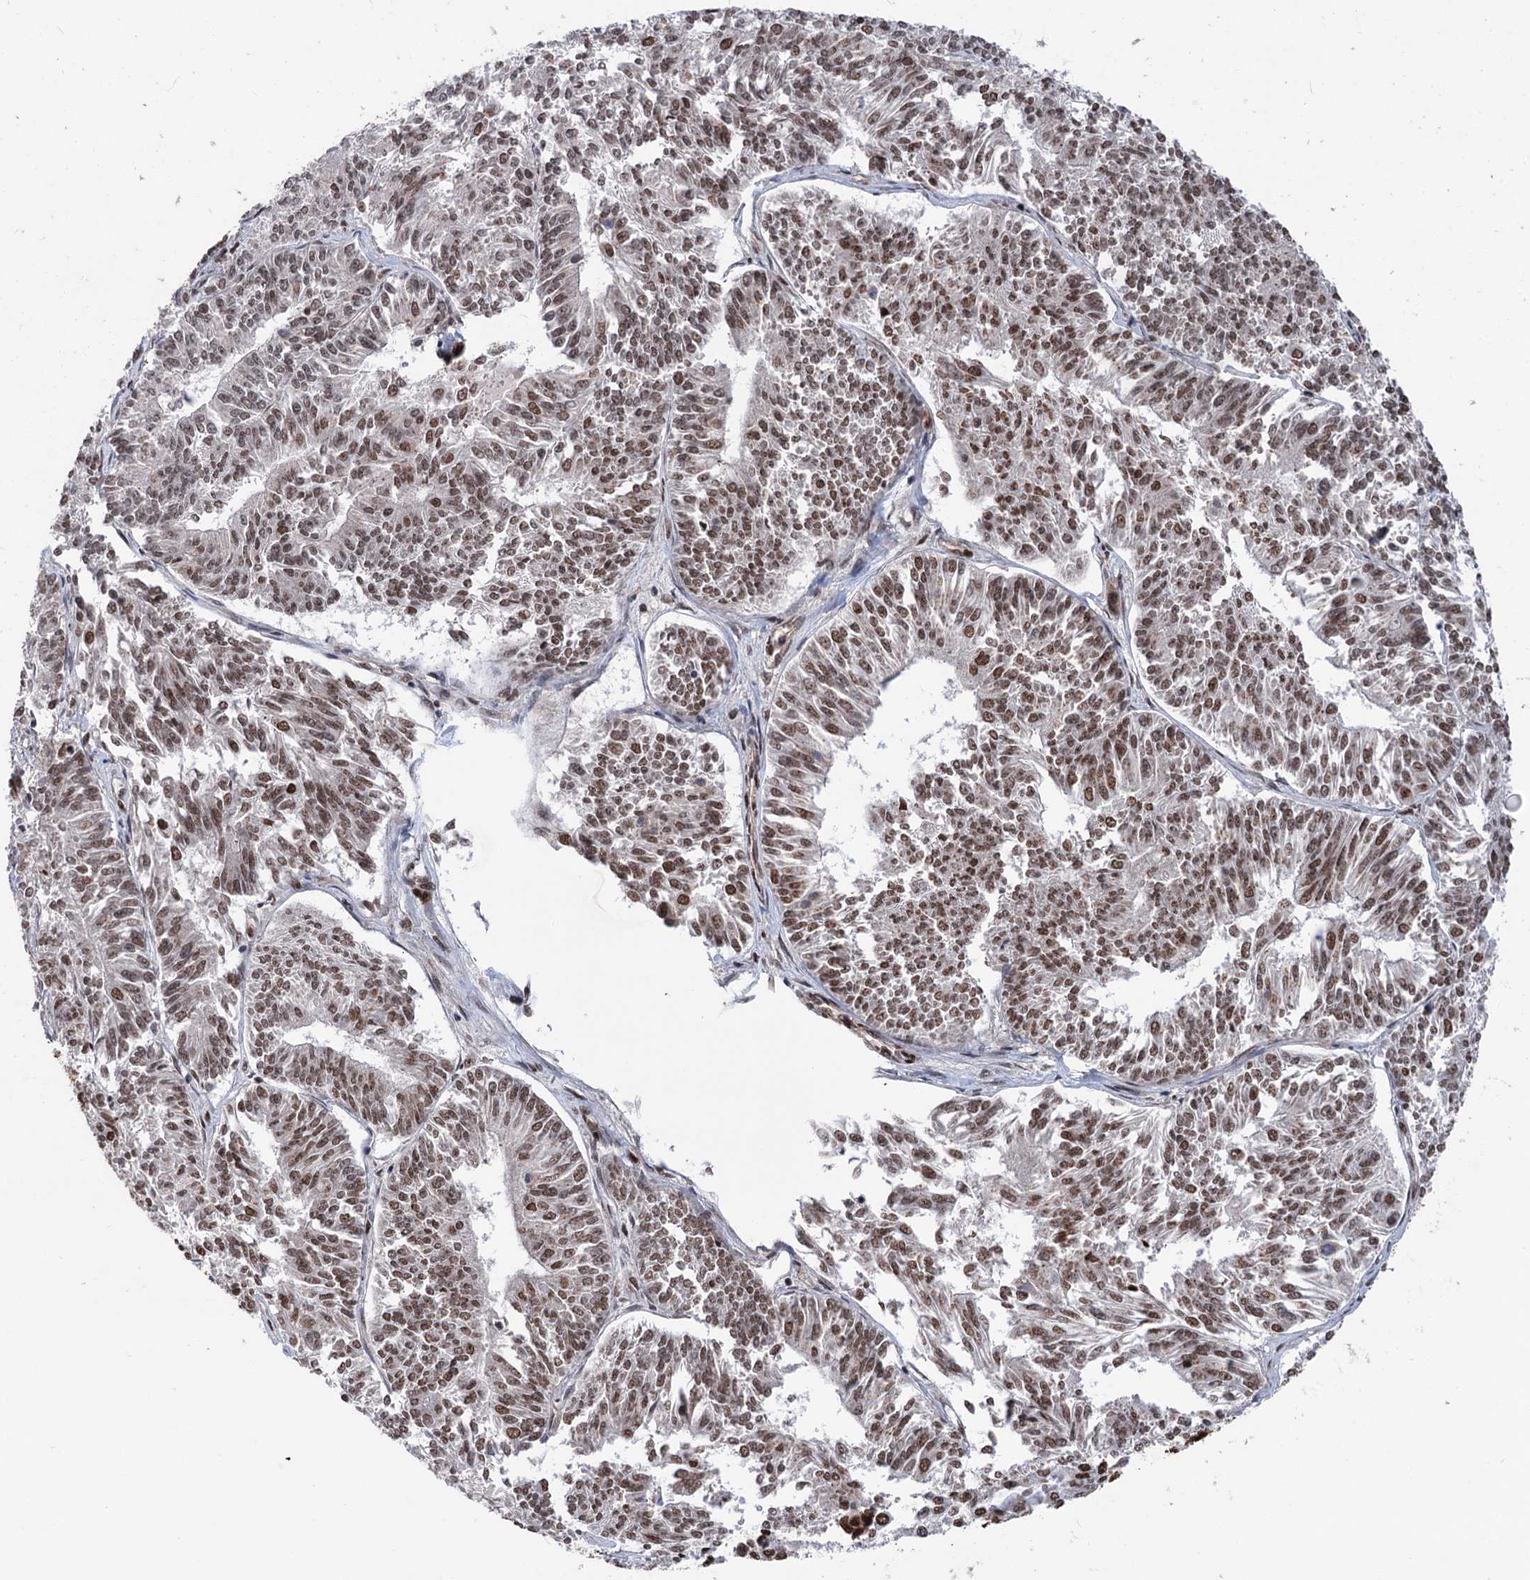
{"staining": {"intensity": "moderate", "quantity": ">75%", "location": "nuclear"}, "tissue": "endometrial cancer", "cell_type": "Tumor cells", "image_type": "cancer", "snomed": [{"axis": "morphology", "description": "Adenocarcinoma, NOS"}, {"axis": "topography", "description": "Endometrium"}], "caption": "High-power microscopy captured an immunohistochemistry histopathology image of endometrial cancer, revealing moderate nuclear staining in approximately >75% of tumor cells.", "gene": "MAML1", "patient": {"sex": "female", "age": 58}}